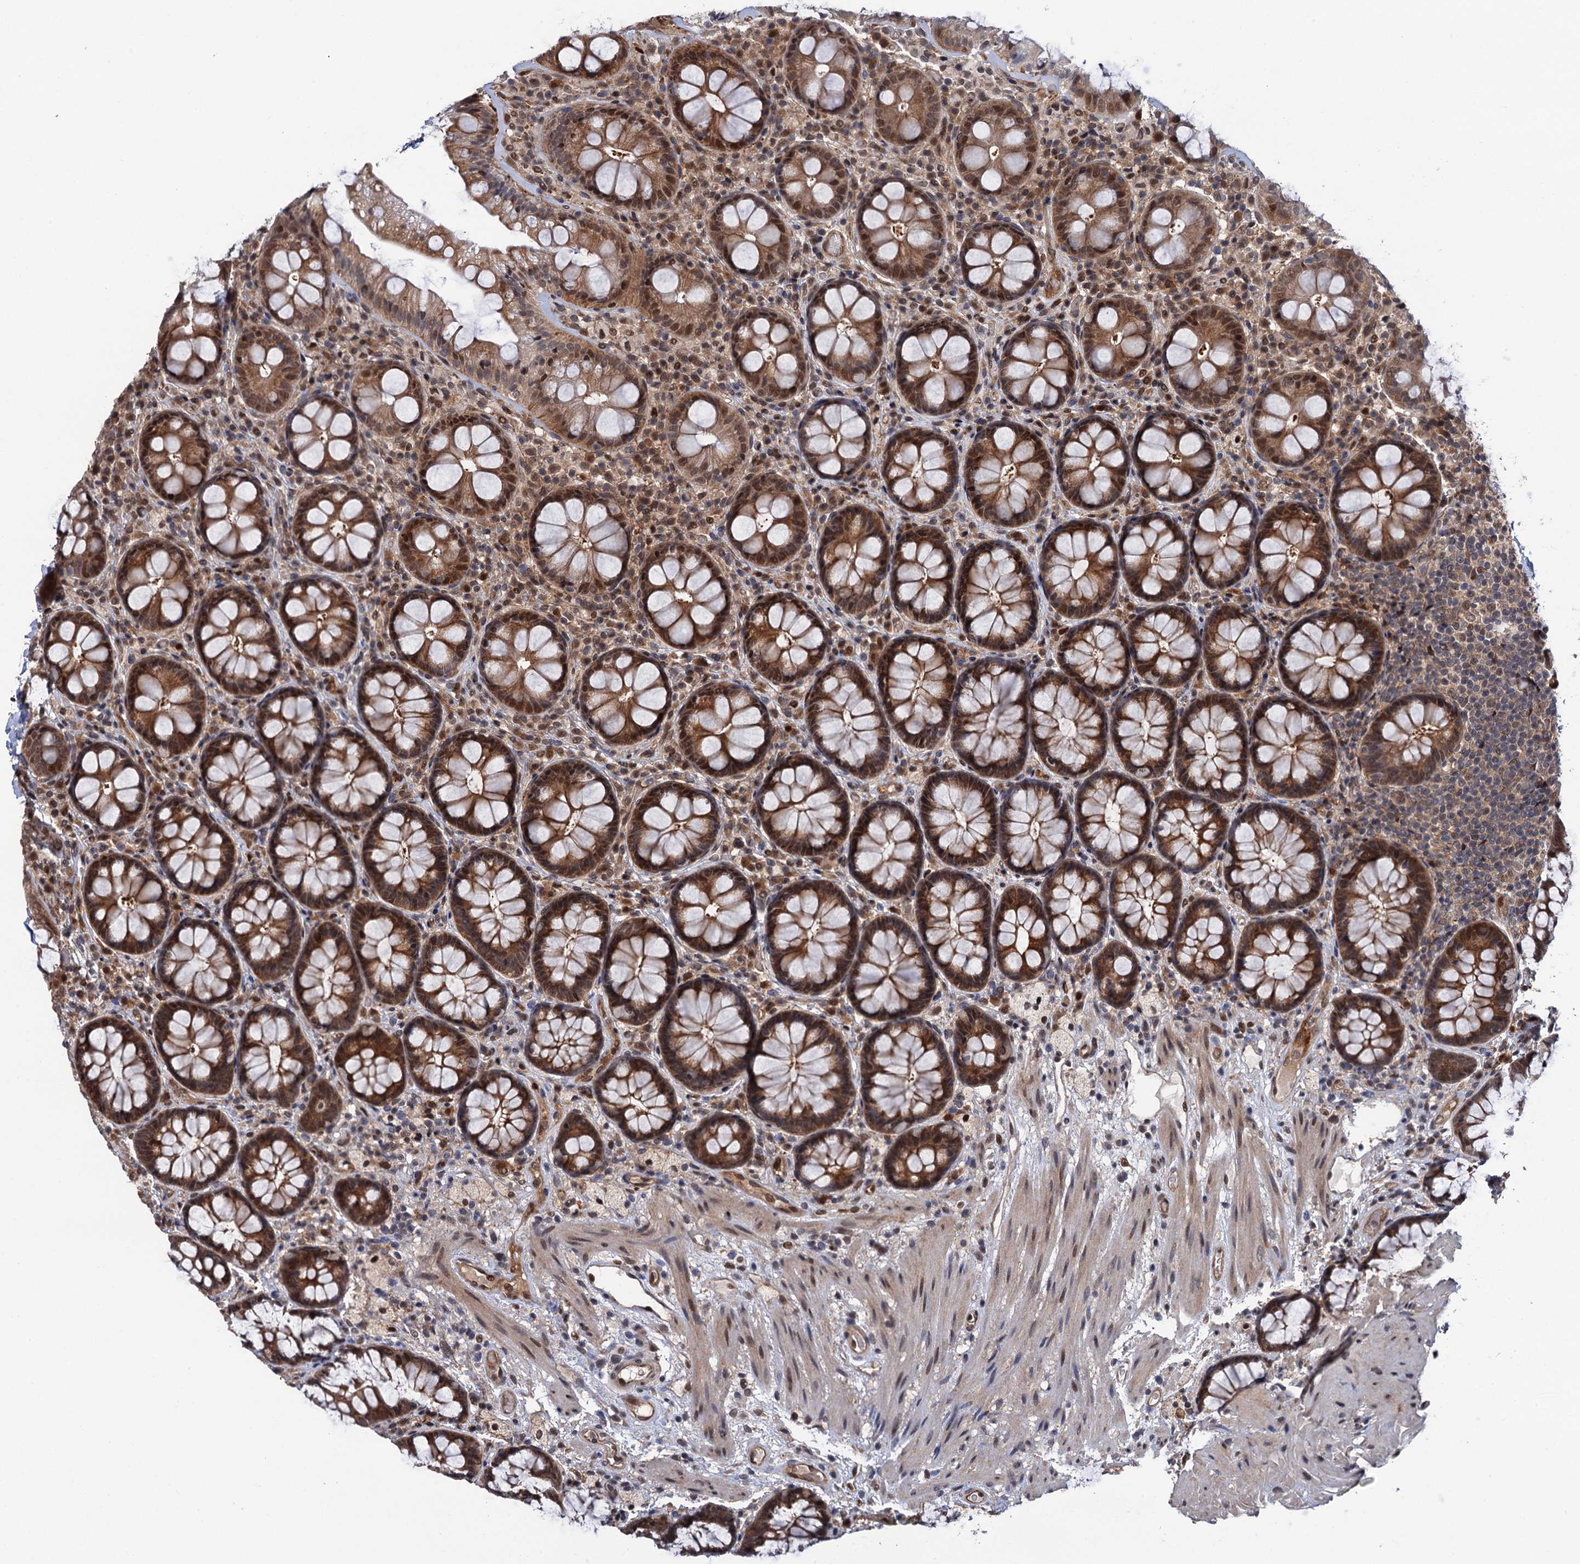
{"staining": {"intensity": "moderate", "quantity": ">75%", "location": "cytoplasmic/membranous,nuclear"}, "tissue": "rectum", "cell_type": "Glandular cells", "image_type": "normal", "snomed": [{"axis": "morphology", "description": "Normal tissue, NOS"}, {"axis": "topography", "description": "Rectum"}], "caption": "High-power microscopy captured an immunohistochemistry image of normal rectum, revealing moderate cytoplasmic/membranous,nuclear expression in about >75% of glandular cells.", "gene": "CDC23", "patient": {"sex": "male", "age": 83}}